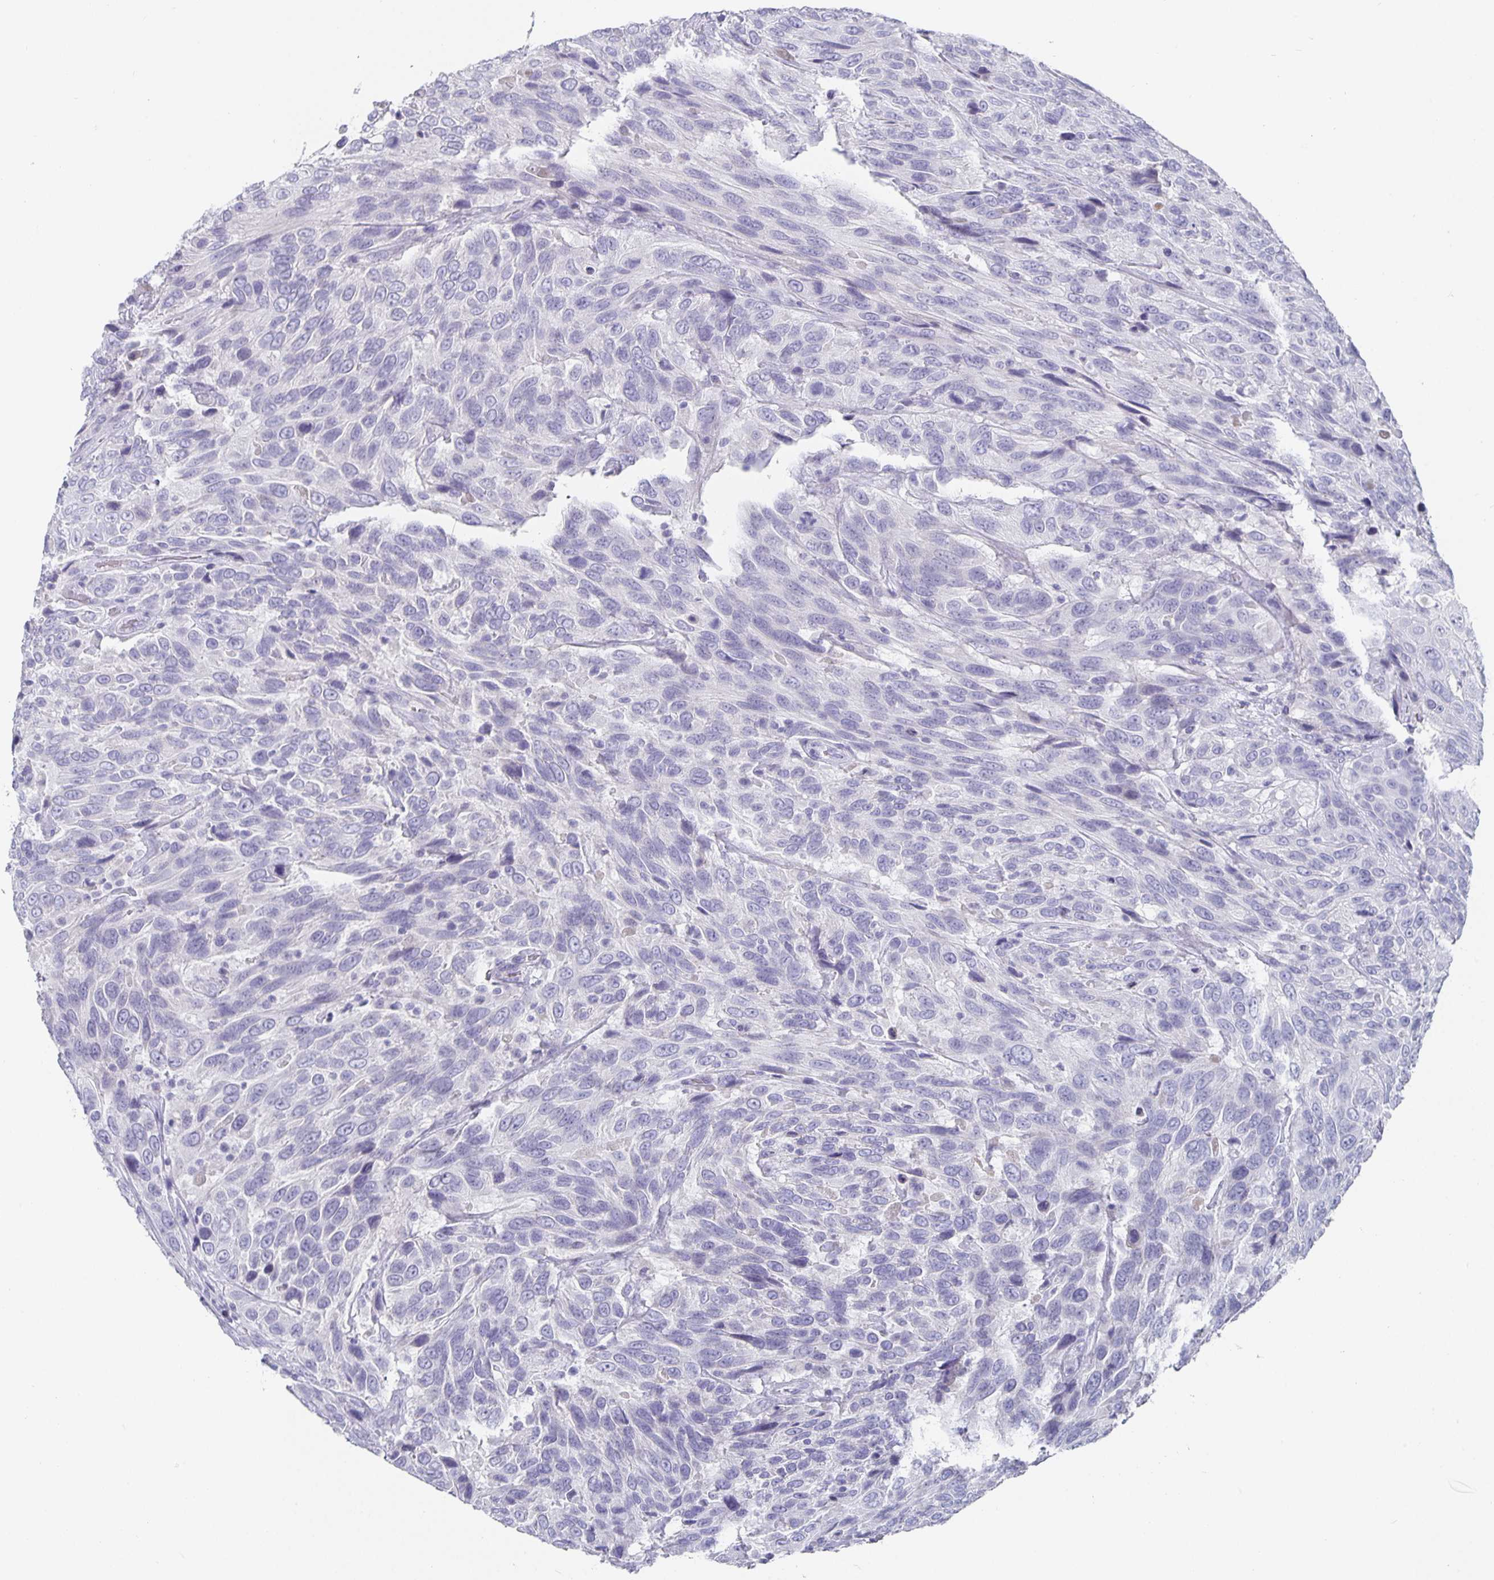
{"staining": {"intensity": "negative", "quantity": "none", "location": "none"}, "tissue": "urothelial cancer", "cell_type": "Tumor cells", "image_type": "cancer", "snomed": [{"axis": "morphology", "description": "Urothelial carcinoma, High grade"}, {"axis": "topography", "description": "Urinary bladder"}], "caption": "An IHC photomicrograph of urothelial carcinoma (high-grade) is shown. There is no staining in tumor cells of urothelial carcinoma (high-grade).", "gene": "CHGA", "patient": {"sex": "female", "age": 70}}